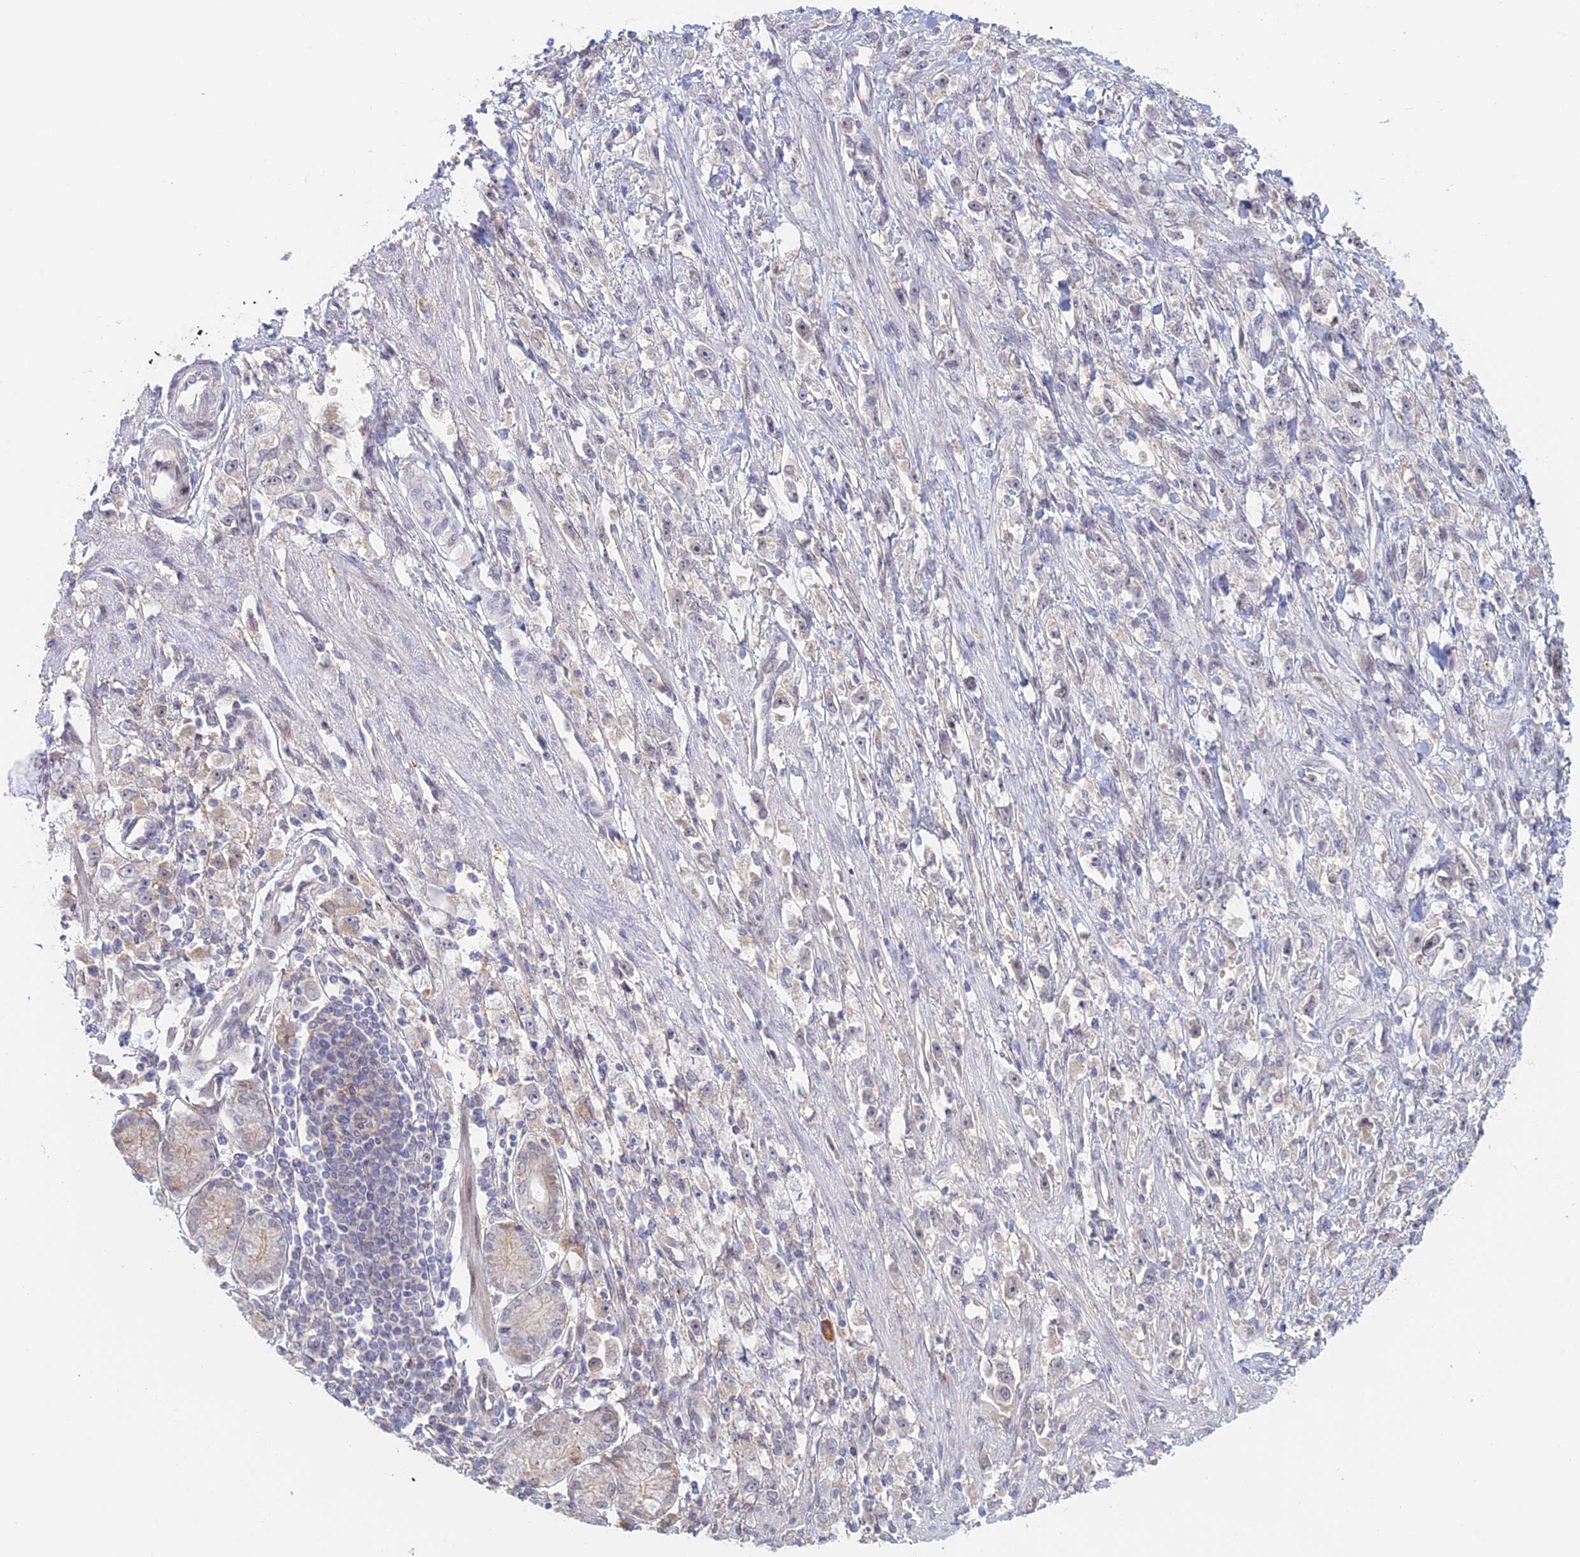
{"staining": {"intensity": "negative", "quantity": "none", "location": "none"}, "tissue": "stomach cancer", "cell_type": "Tumor cells", "image_type": "cancer", "snomed": [{"axis": "morphology", "description": "Adenocarcinoma, NOS"}, {"axis": "topography", "description": "Stomach"}], "caption": "Immunohistochemistry (IHC) of stomach cancer shows no staining in tumor cells.", "gene": "ZUP1", "patient": {"sex": "female", "age": 59}}